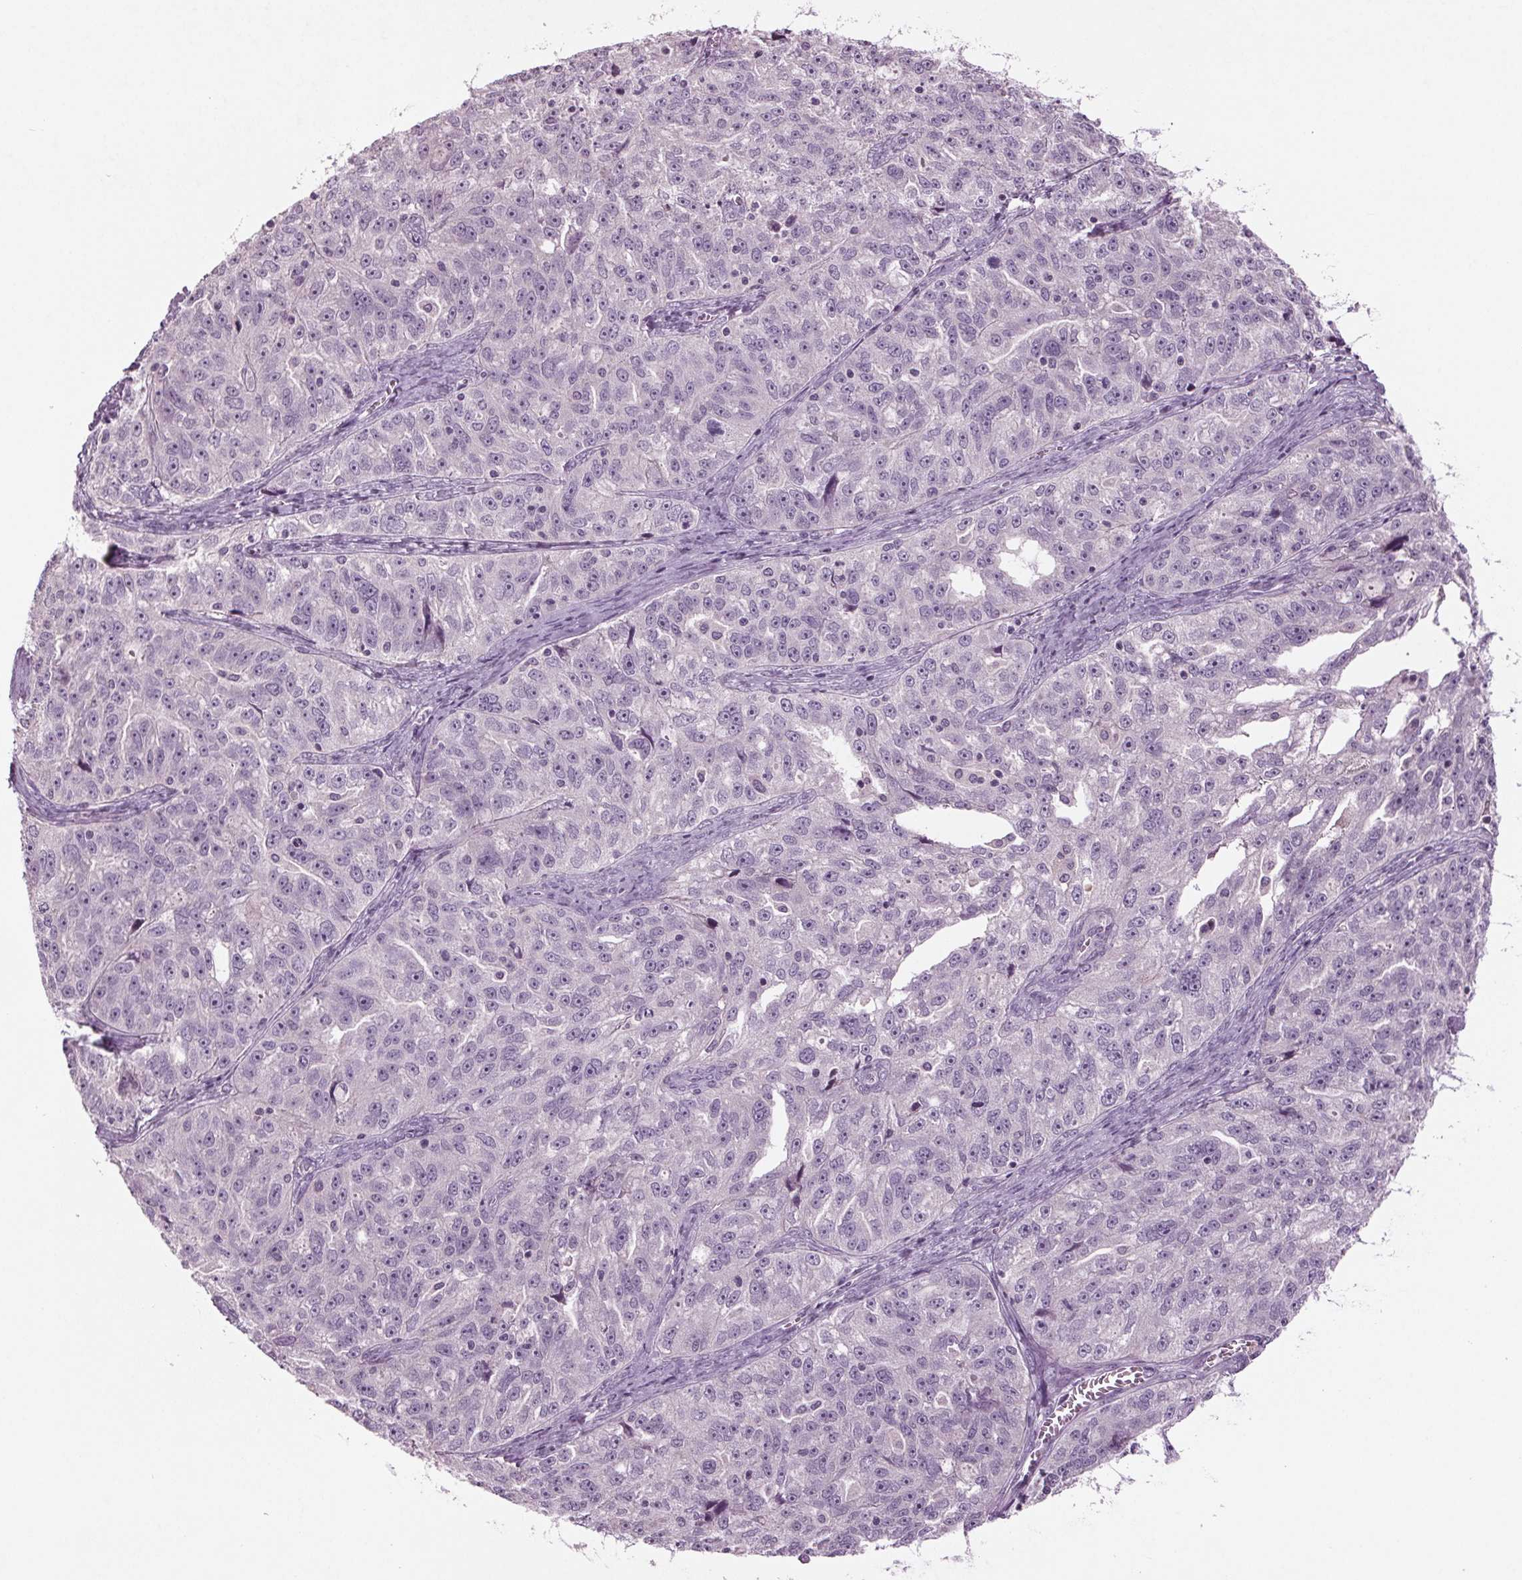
{"staining": {"intensity": "negative", "quantity": "none", "location": "none"}, "tissue": "ovarian cancer", "cell_type": "Tumor cells", "image_type": "cancer", "snomed": [{"axis": "morphology", "description": "Cystadenocarcinoma, serous, NOS"}, {"axis": "topography", "description": "Ovary"}], "caption": "DAB (3,3'-diaminobenzidine) immunohistochemical staining of ovarian cancer exhibits no significant positivity in tumor cells.", "gene": "BHLHE22", "patient": {"sex": "female", "age": 51}}